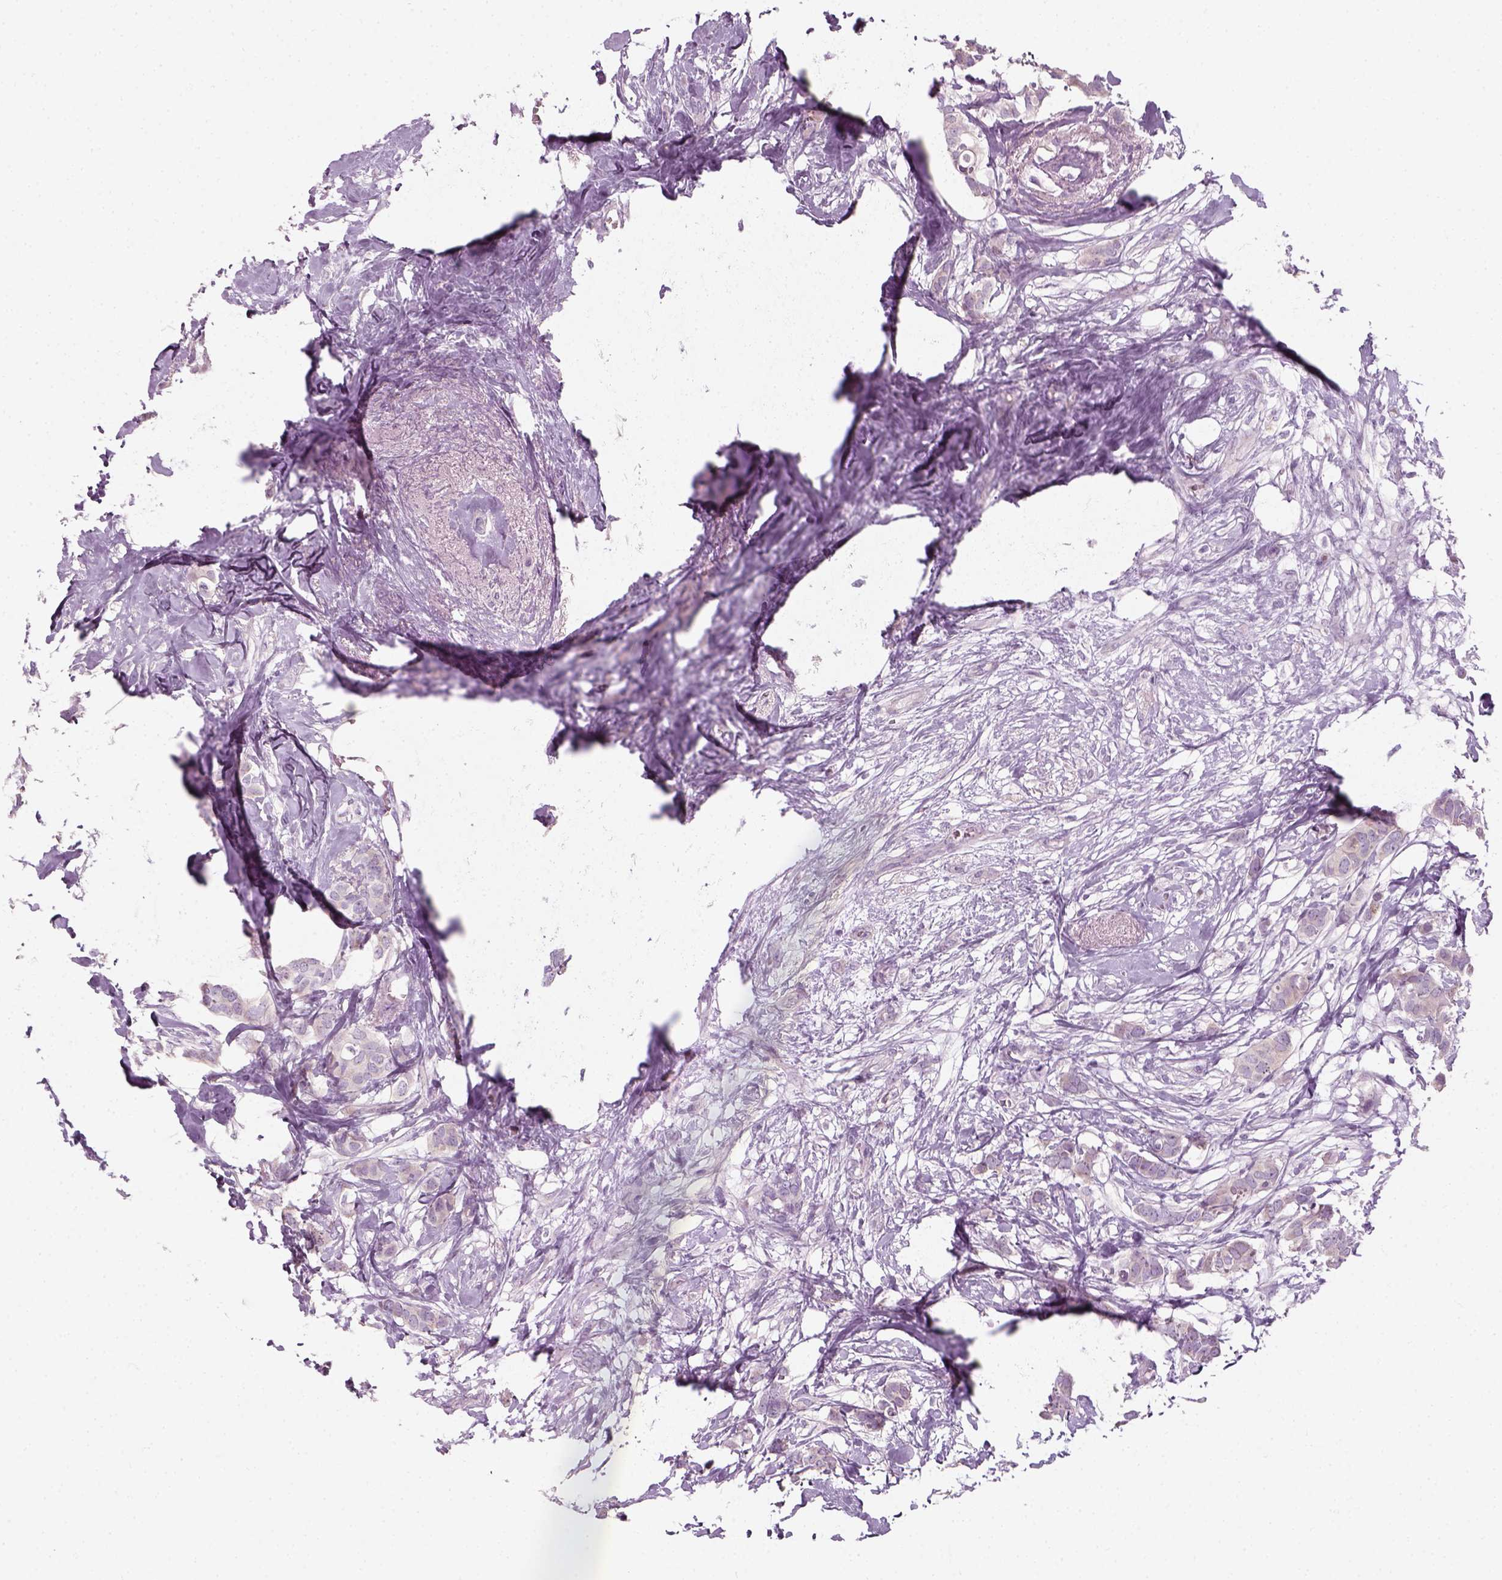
{"staining": {"intensity": "negative", "quantity": "none", "location": "none"}, "tissue": "breast cancer", "cell_type": "Tumor cells", "image_type": "cancer", "snomed": [{"axis": "morphology", "description": "Duct carcinoma"}, {"axis": "topography", "description": "Breast"}], "caption": "High power microscopy histopathology image of an IHC histopathology image of intraductal carcinoma (breast), revealing no significant expression in tumor cells.", "gene": "IL4", "patient": {"sex": "female", "age": 62}}